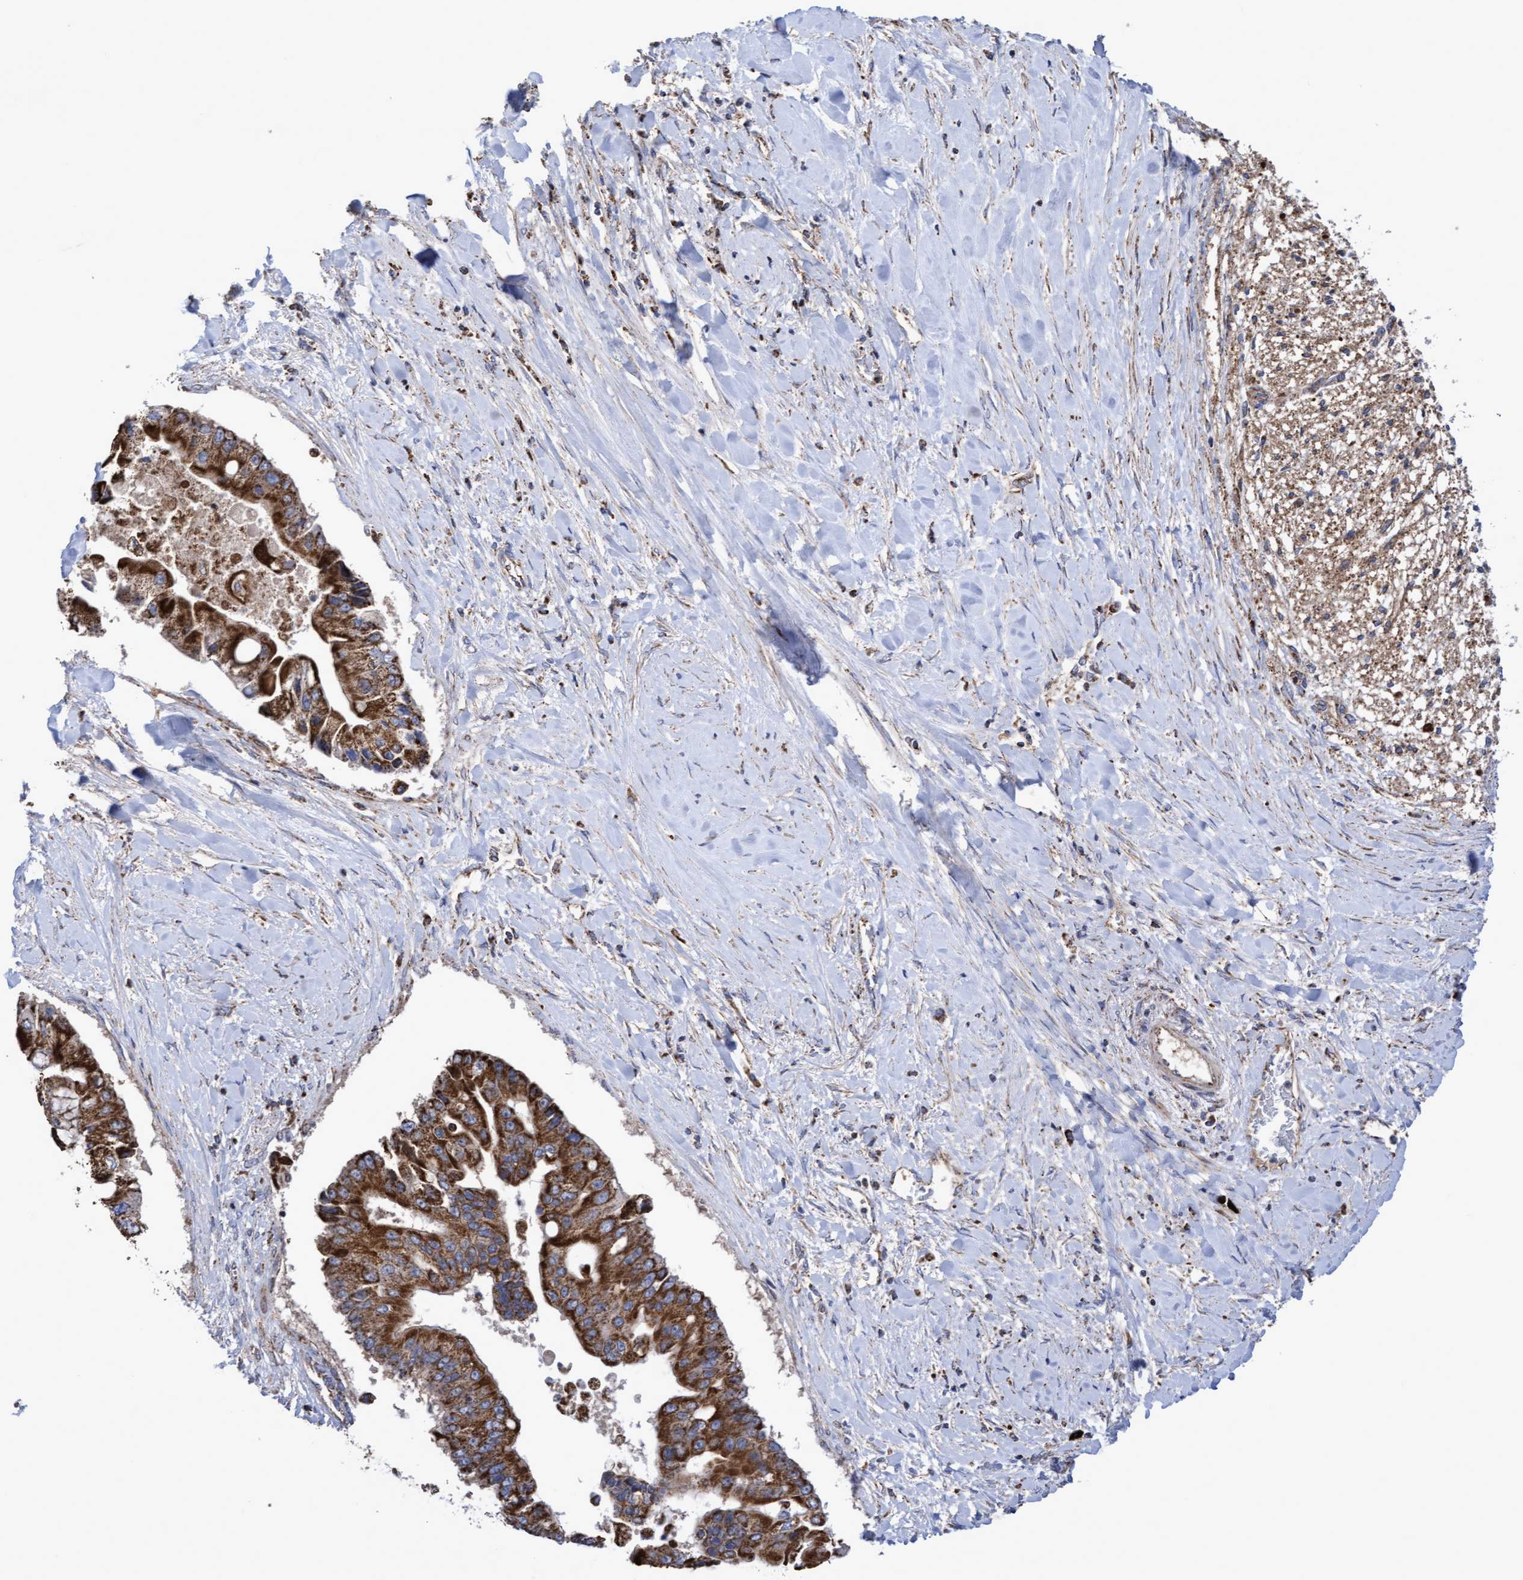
{"staining": {"intensity": "strong", "quantity": ">75%", "location": "cytoplasmic/membranous"}, "tissue": "liver cancer", "cell_type": "Tumor cells", "image_type": "cancer", "snomed": [{"axis": "morphology", "description": "Cholangiocarcinoma"}, {"axis": "topography", "description": "Liver"}], "caption": "A brown stain labels strong cytoplasmic/membranous staining of a protein in cholangiocarcinoma (liver) tumor cells. The staining was performed using DAB to visualize the protein expression in brown, while the nuclei were stained in blue with hematoxylin (Magnification: 20x).", "gene": "COBL", "patient": {"sex": "male", "age": 50}}